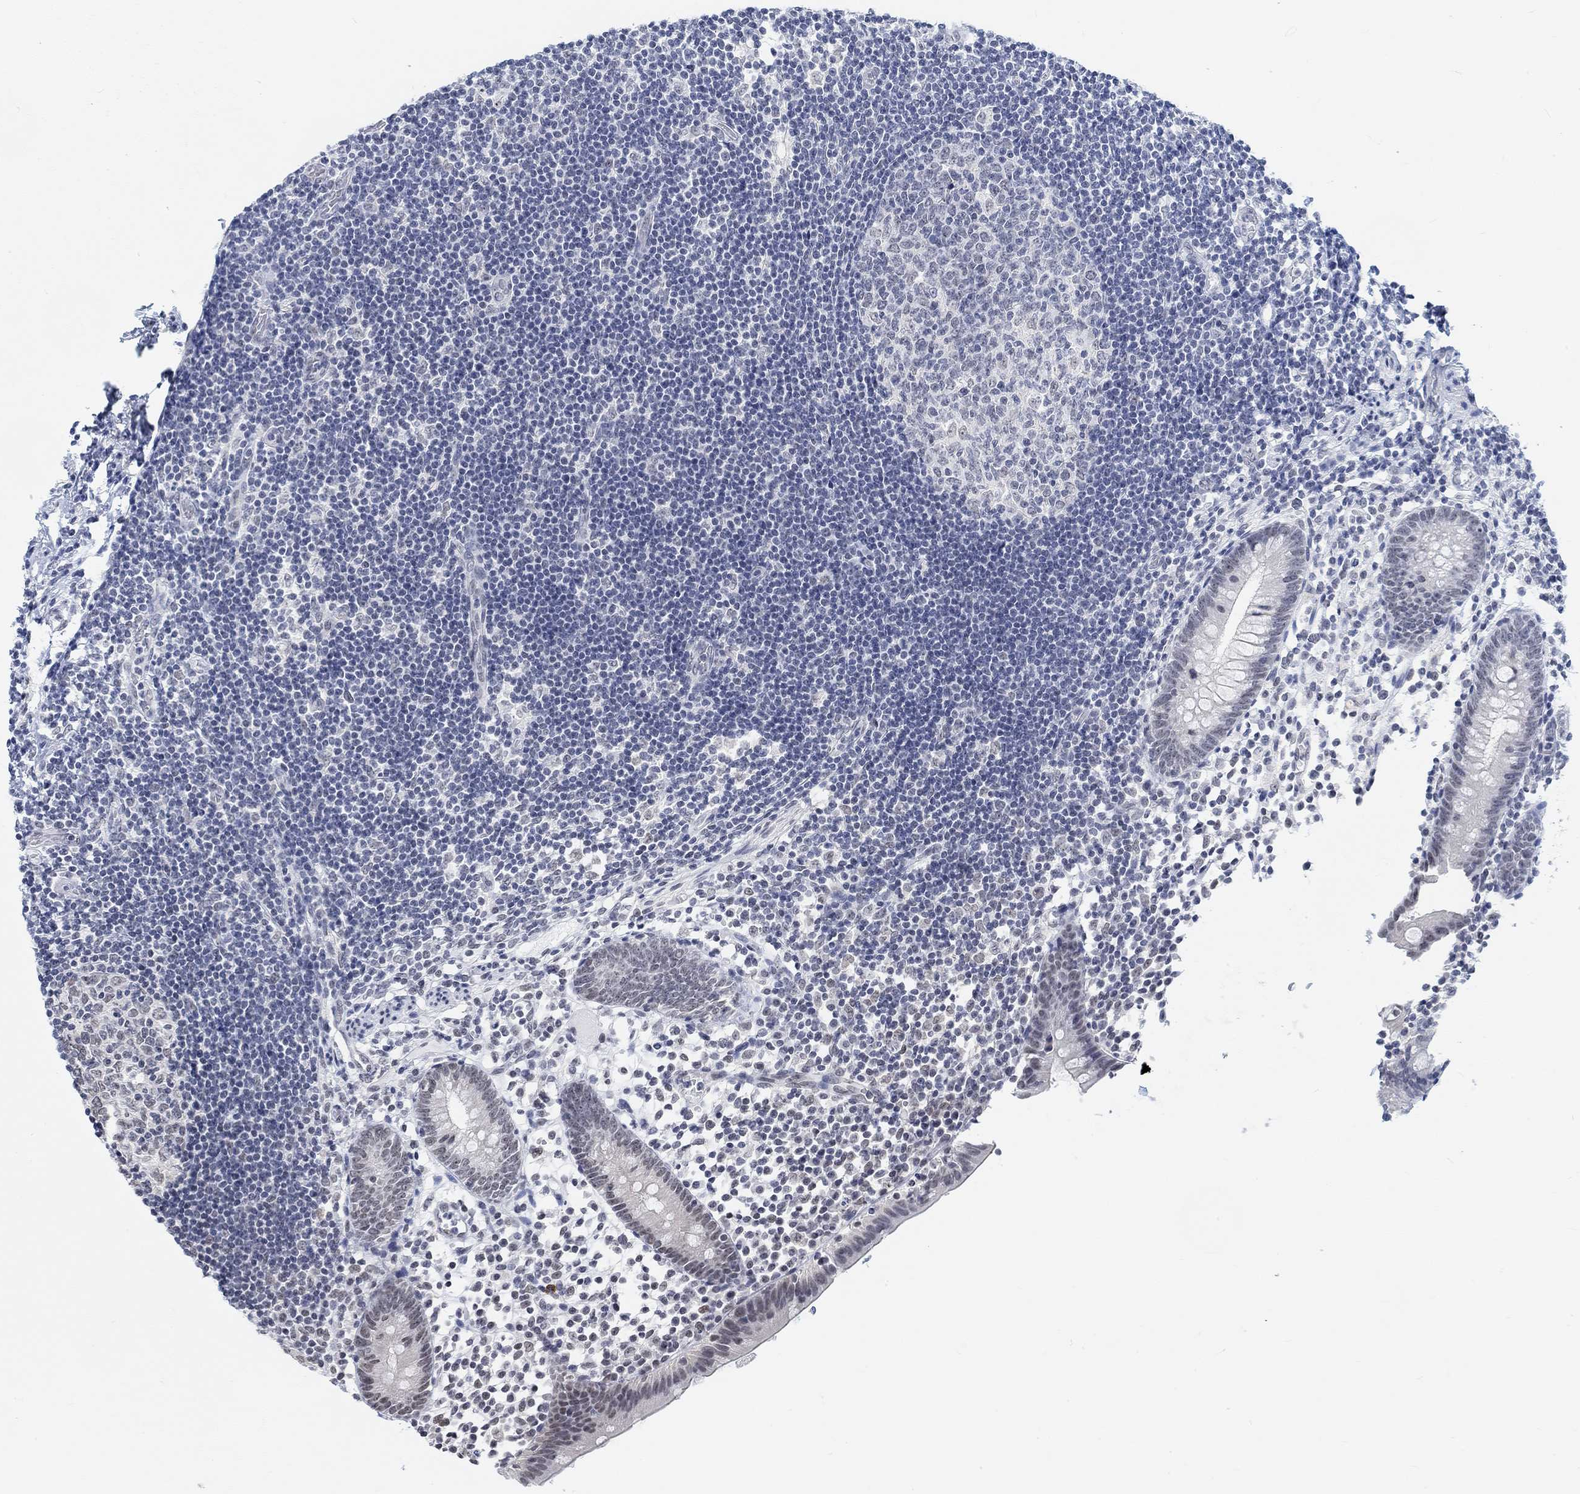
{"staining": {"intensity": "negative", "quantity": "none", "location": "none"}, "tissue": "appendix", "cell_type": "Glandular cells", "image_type": "normal", "snomed": [{"axis": "morphology", "description": "Normal tissue, NOS"}, {"axis": "topography", "description": "Appendix"}], "caption": "The image shows no significant positivity in glandular cells of appendix. (Stains: DAB (3,3'-diaminobenzidine) immunohistochemistry (IHC) with hematoxylin counter stain, Microscopy: brightfield microscopy at high magnification).", "gene": "PURG", "patient": {"sex": "female", "age": 40}}